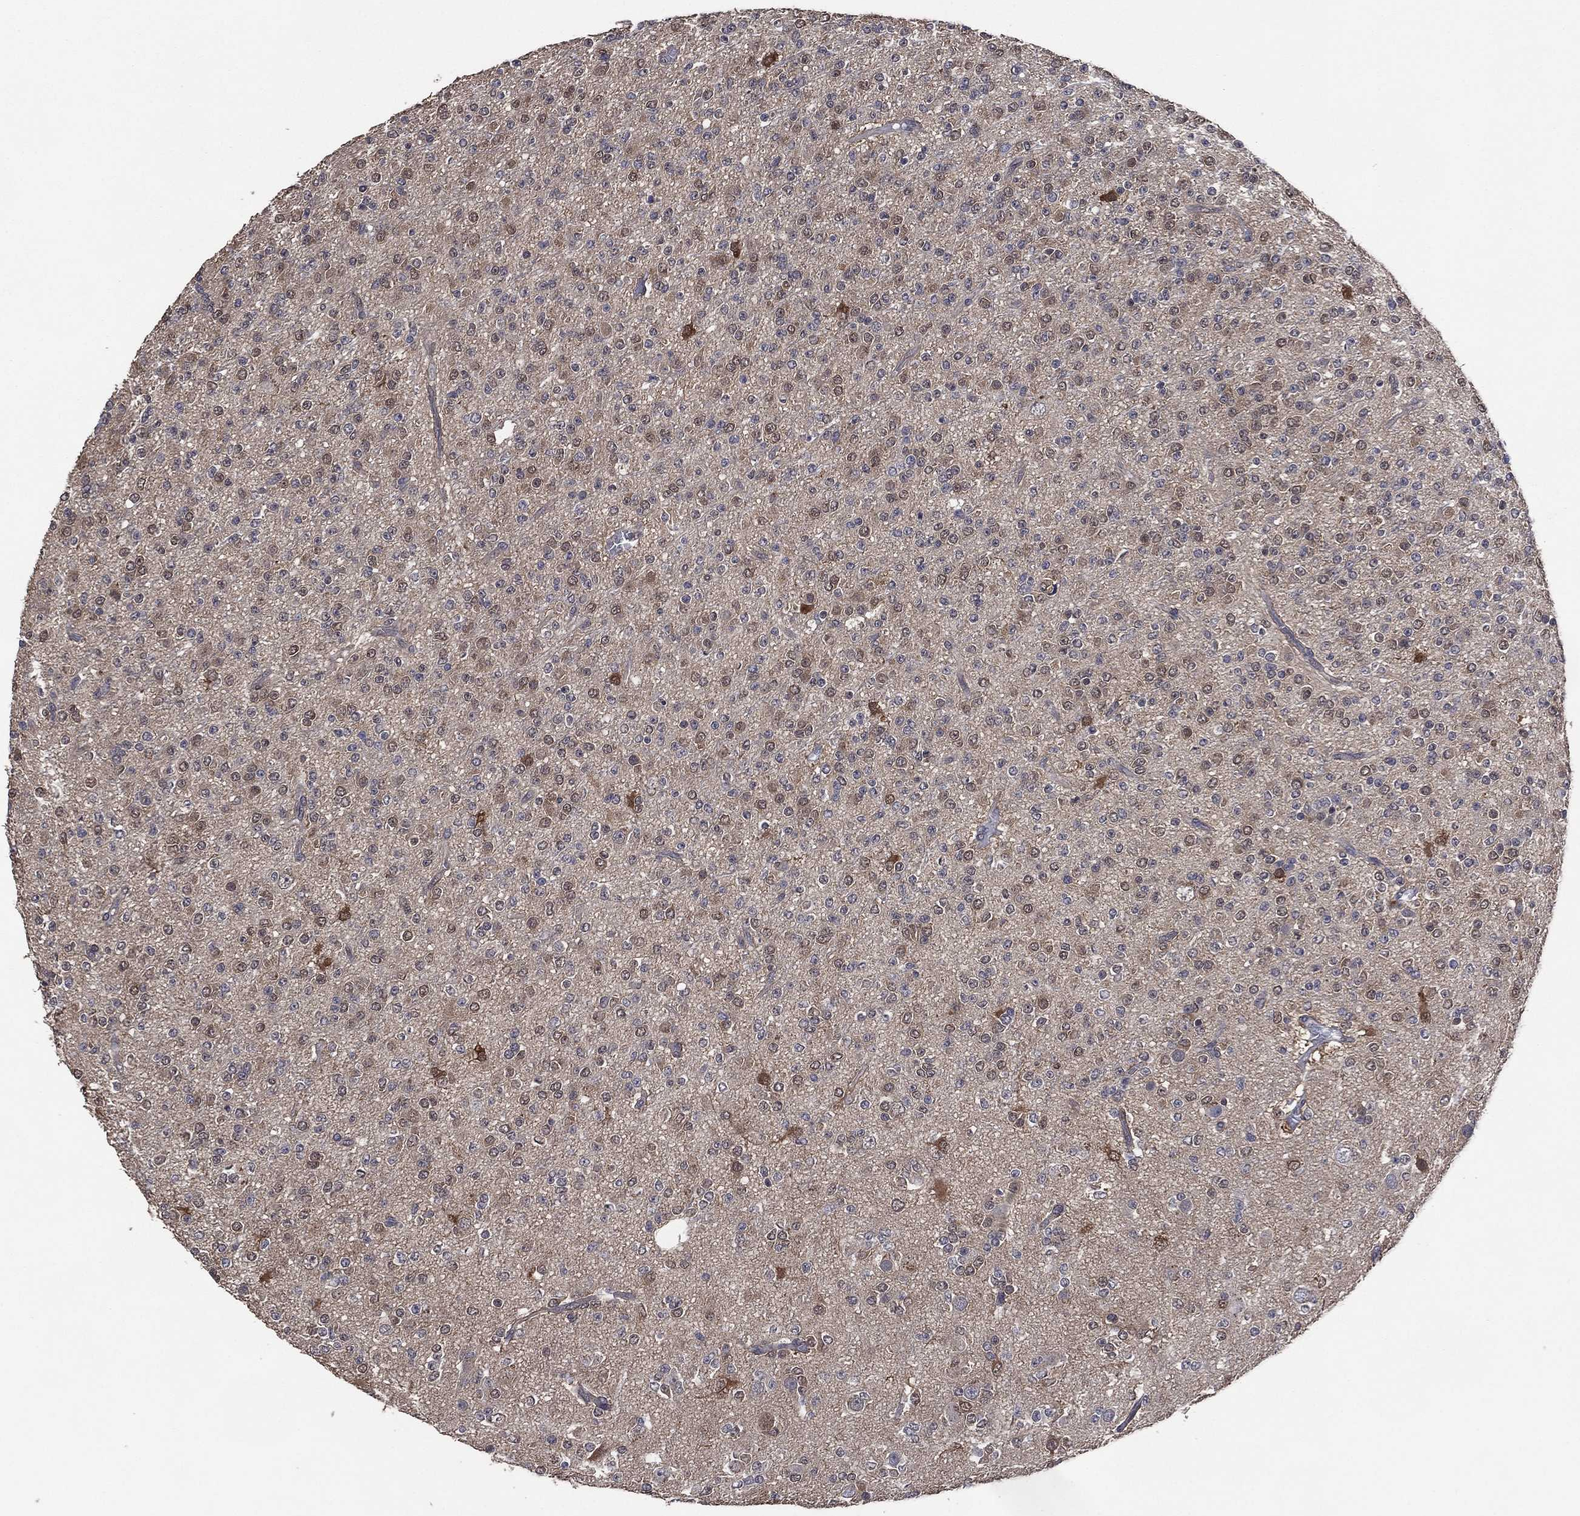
{"staining": {"intensity": "weak", "quantity": "<25%", "location": "cytoplasmic/membranous"}, "tissue": "glioma", "cell_type": "Tumor cells", "image_type": "cancer", "snomed": [{"axis": "morphology", "description": "Glioma, malignant, Low grade"}, {"axis": "topography", "description": "Brain"}], "caption": "Immunohistochemistry image of human malignant glioma (low-grade) stained for a protein (brown), which reveals no expression in tumor cells.", "gene": "AK1", "patient": {"sex": "male", "age": 27}}